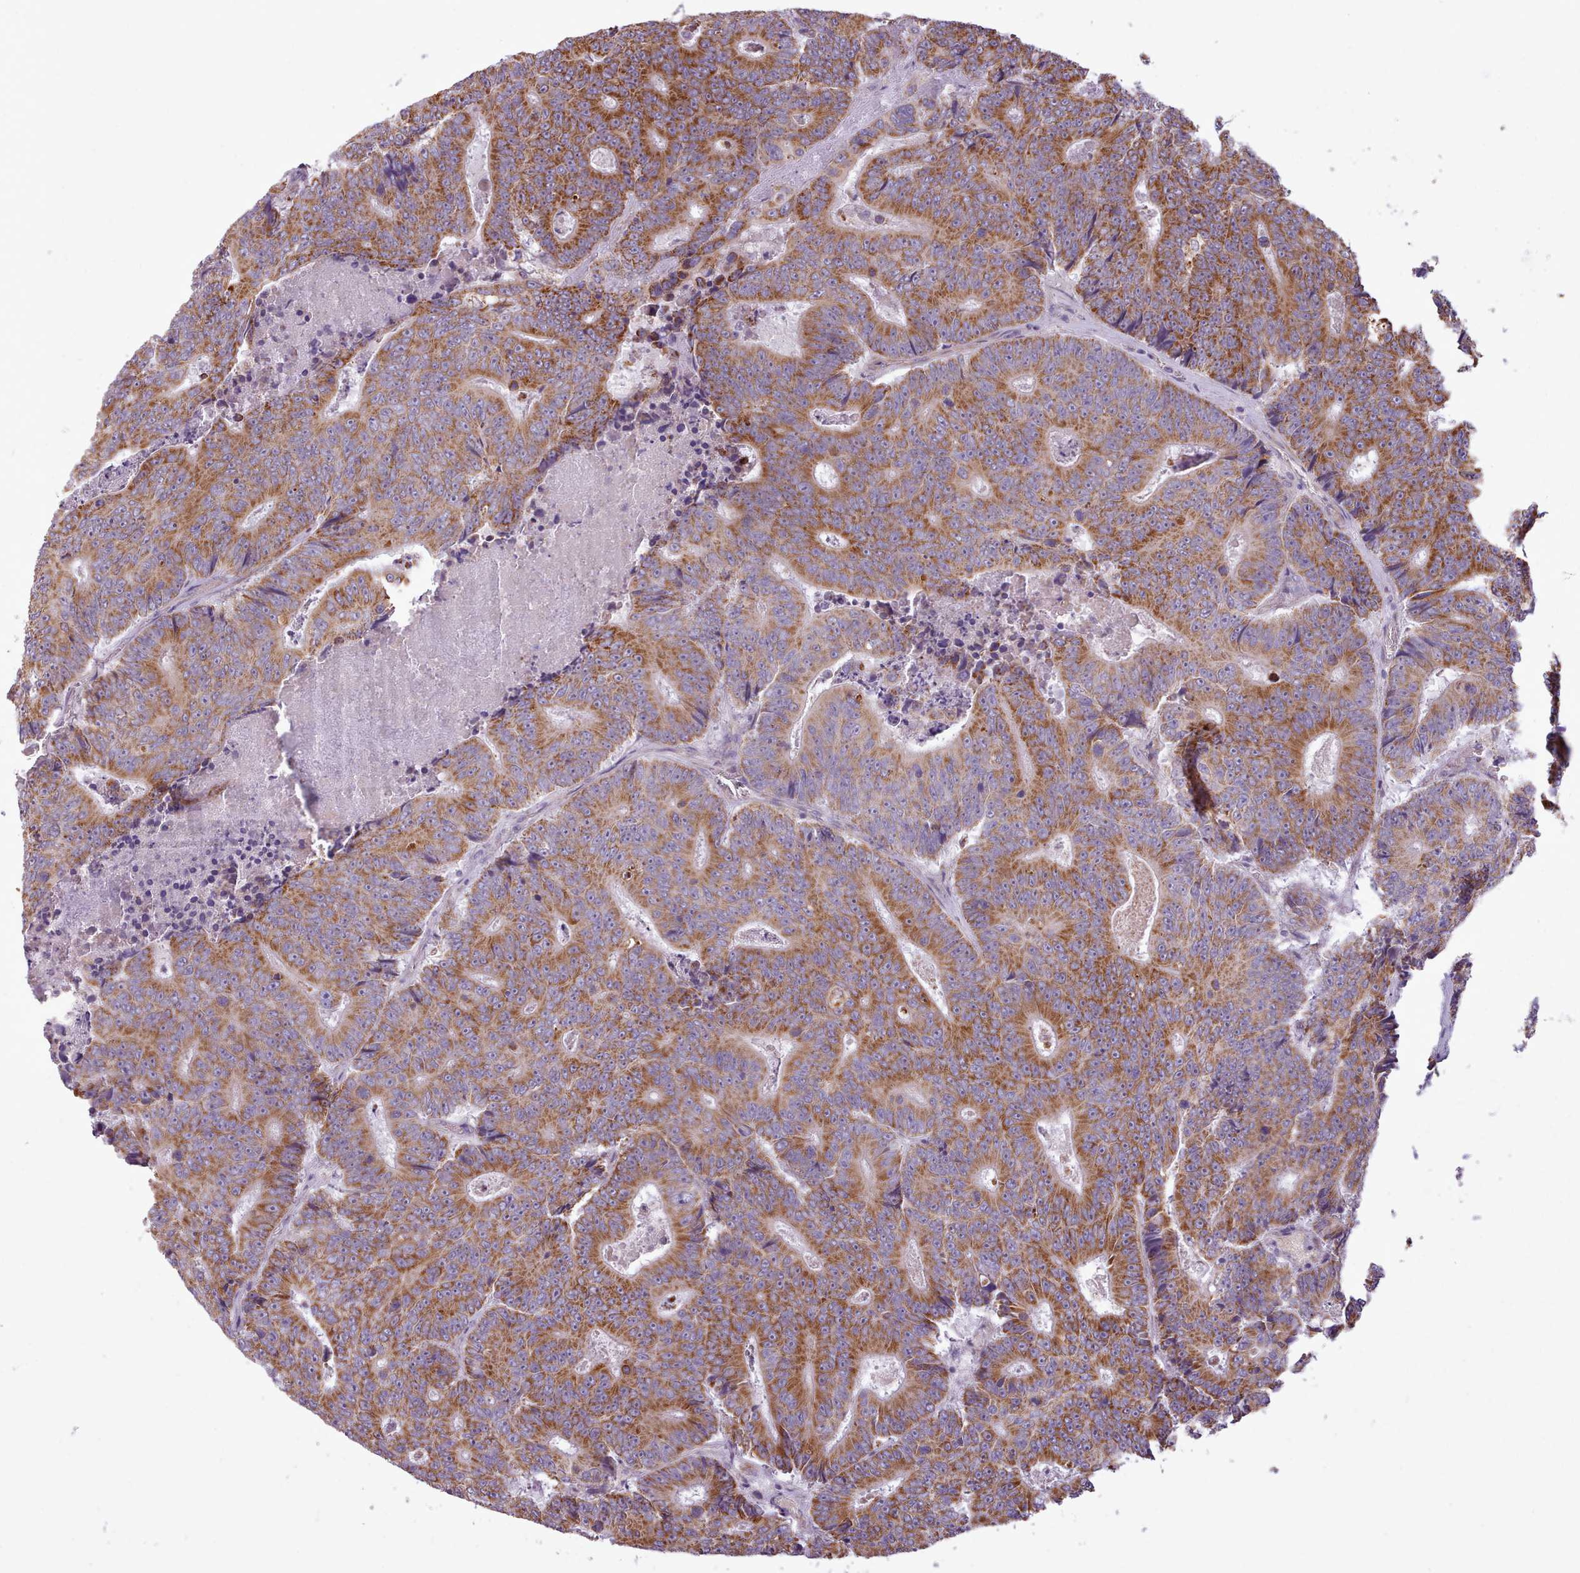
{"staining": {"intensity": "strong", "quantity": ">75%", "location": "cytoplasmic/membranous"}, "tissue": "colorectal cancer", "cell_type": "Tumor cells", "image_type": "cancer", "snomed": [{"axis": "morphology", "description": "Adenocarcinoma, NOS"}, {"axis": "topography", "description": "Colon"}], "caption": "There is high levels of strong cytoplasmic/membranous expression in tumor cells of colorectal adenocarcinoma, as demonstrated by immunohistochemical staining (brown color).", "gene": "AVL9", "patient": {"sex": "male", "age": 83}}